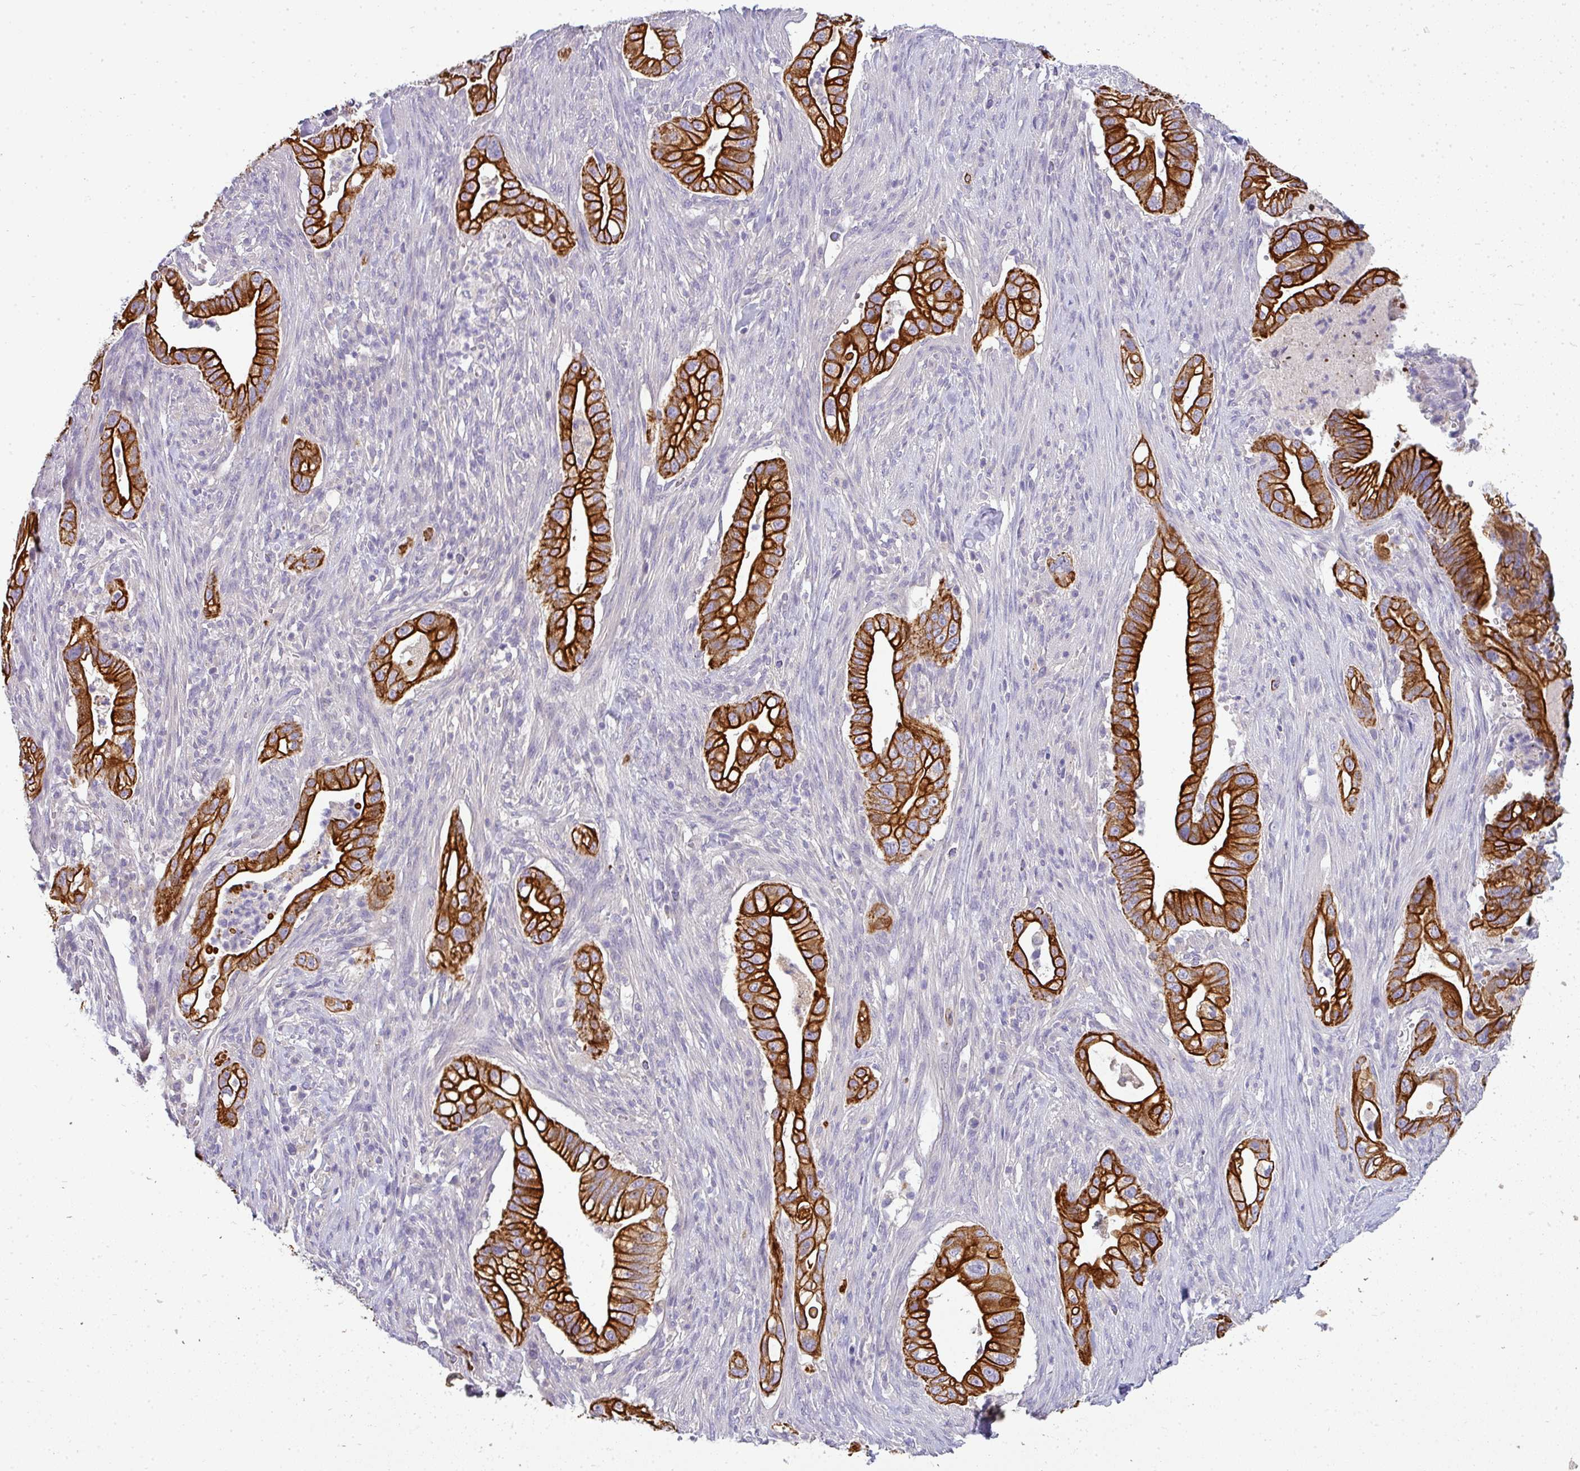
{"staining": {"intensity": "strong", "quantity": ">75%", "location": "cytoplasmic/membranous"}, "tissue": "pancreatic cancer", "cell_type": "Tumor cells", "image_type": "cancer", "snomed": [{"axis": "morphology", "description": "Adenocarcinoma, NOS"}, {"axis": "topography", "description": "Pancreas"}], "caption": "Strong cytoplasmic/membranous expression is appreciated in about >75% of tumor cells in adenocarcinoma (pancreatic).", "gene": "ASXL3", "patient": {"sex": "male", "age": 44}}